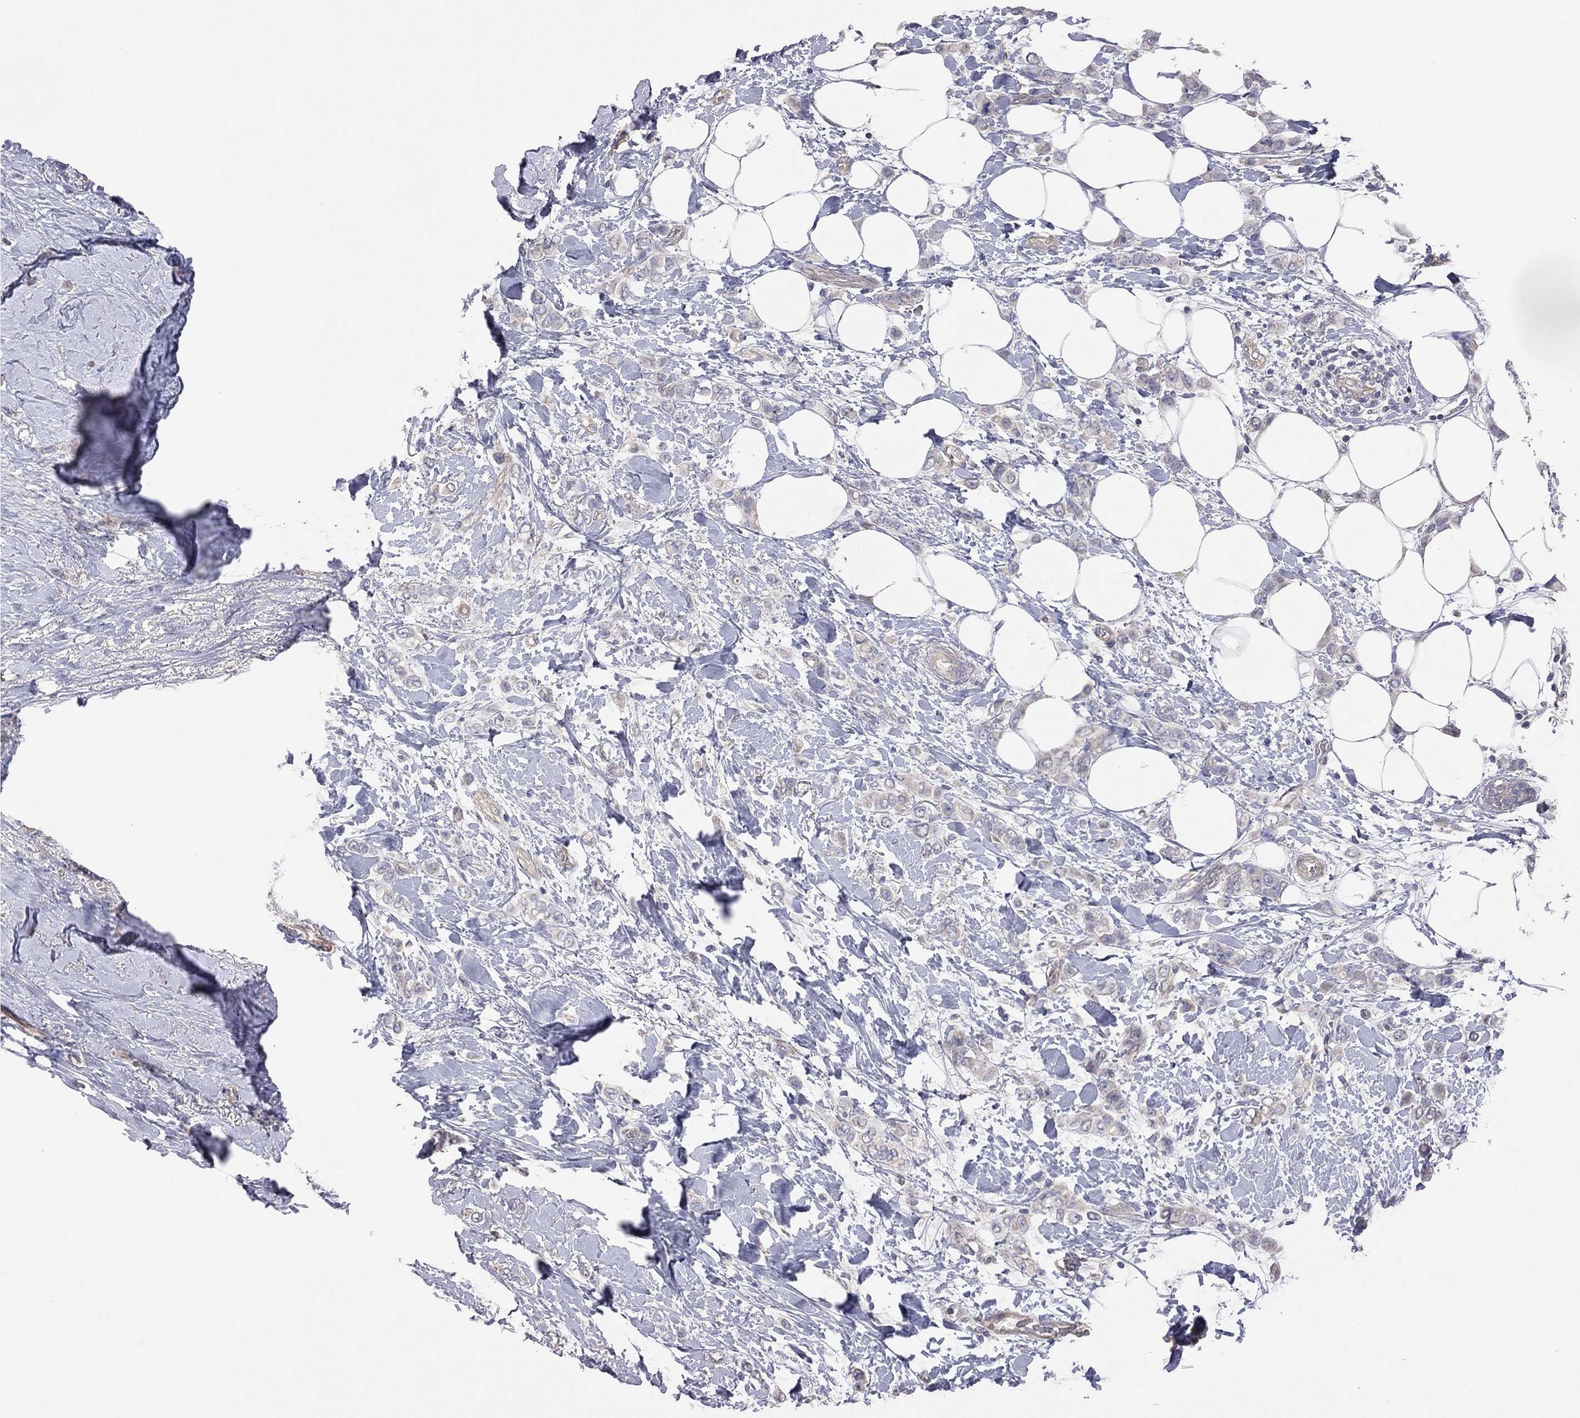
{"staining": {"intensity": "weak", "quantity": "<25%", "location": "cytoplasmic/membranous"}, "tissue": "breast cancer", "cell_type": "Tumor cells", "image_type": "cancer", "snomed": [{"axis": "morphology", "description": "Lobular carcinoma"}, {"axis": "topography", "description": "Breast"}], "caption": "Breast cancer (lobular carcinoma) was stained to show a protein in brown. There is no significant positivity in tumor cells.", "gene": "KCNB1", "patient": {"sex": "female", "age": 66}}